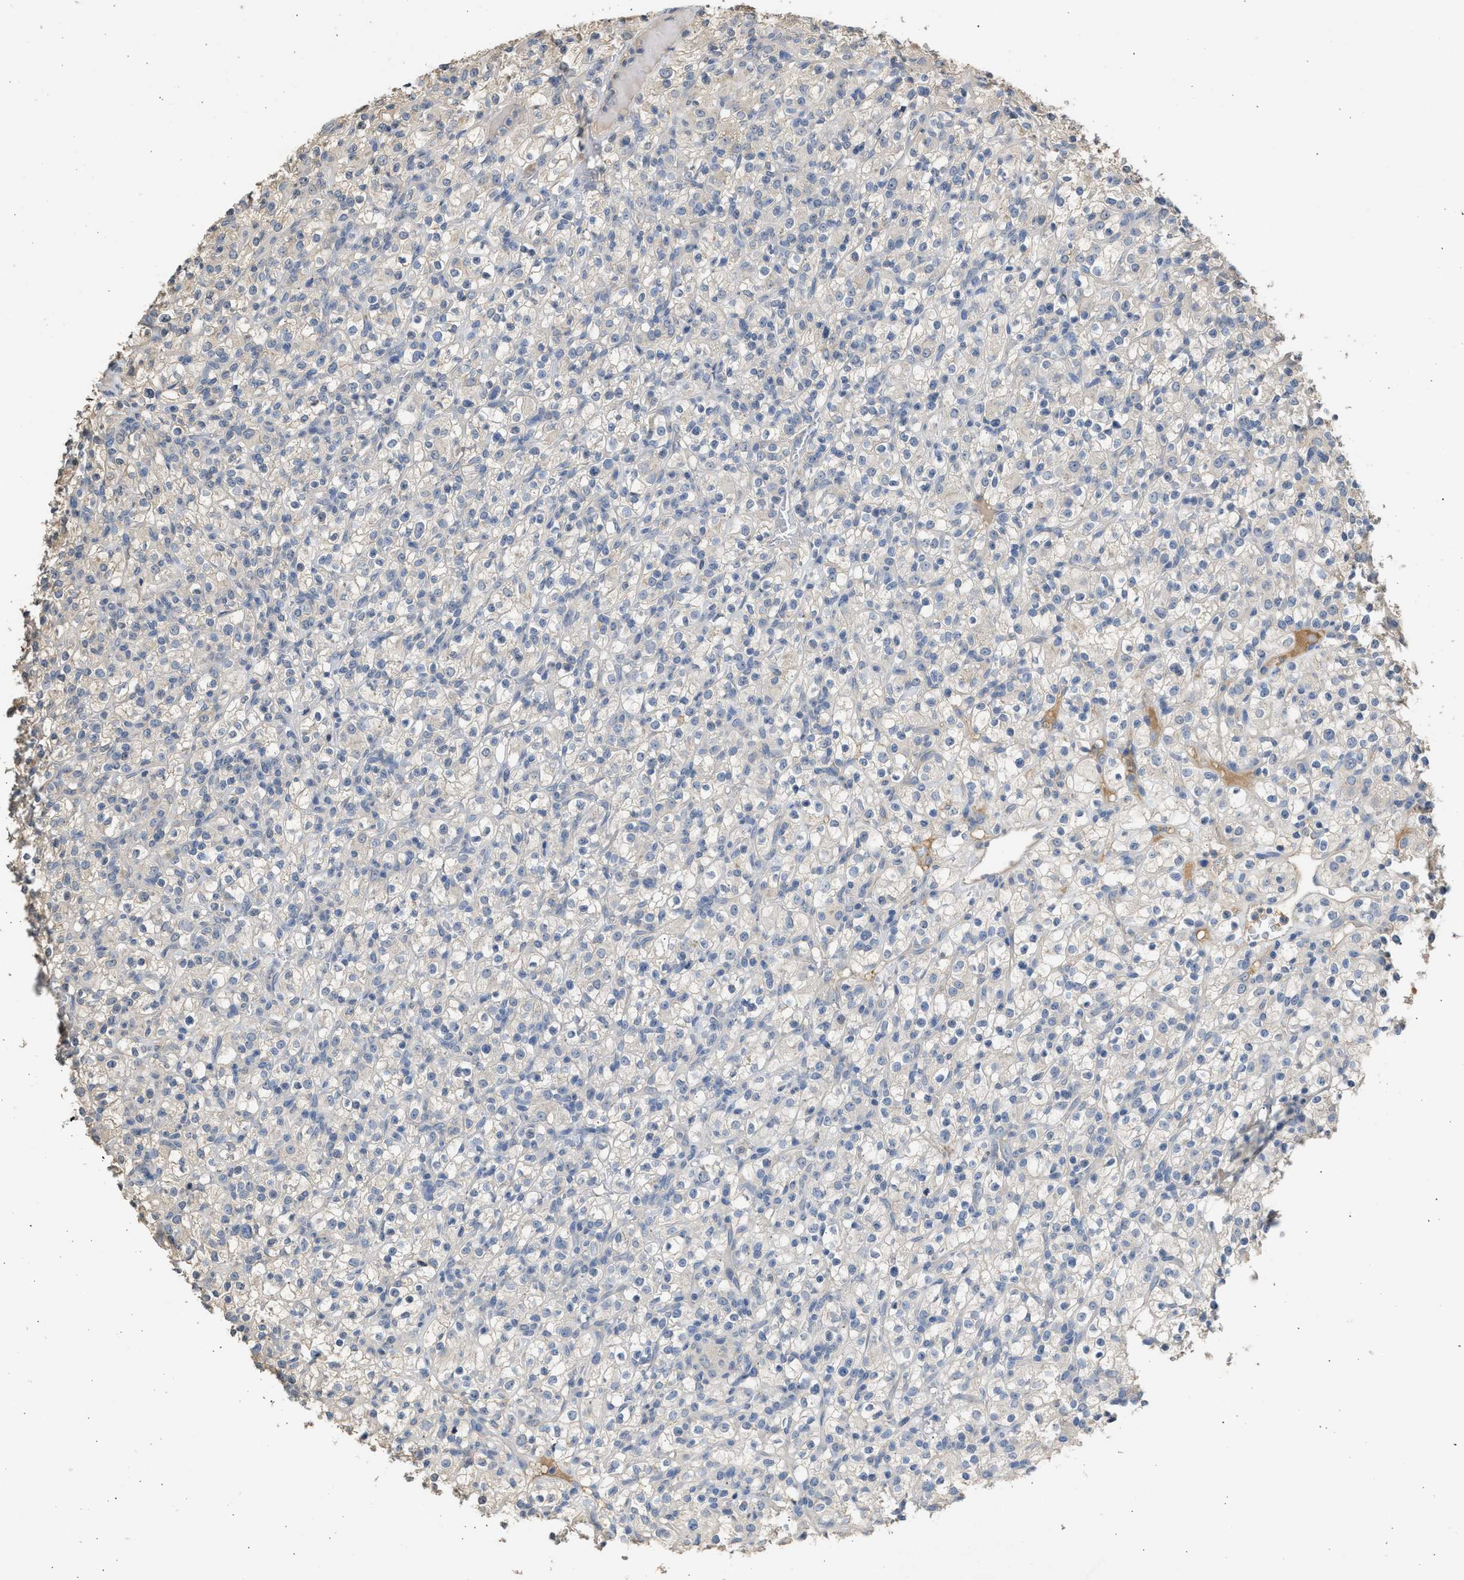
{"staining": {"intensity": "negative", "quantity": "none", "location": "none"}, "tissue": "renal cancer", "cell_type": "Tumor cells", "image_type": "cancer", "snomed": [{"axis": "morphology", "description": "Normal tissue, NOS"}, {"axis": "morphology", "description": "Adenocarcinoma, NOS"}, {"axis": "topography", "description": "Kidney"}], "caption": "The photomicrograph displays no significant staining in tumor cells of renal adenocarcinoma.", "gene": "SULT2A1", "patient": {"sex": "female", "age": 72}}